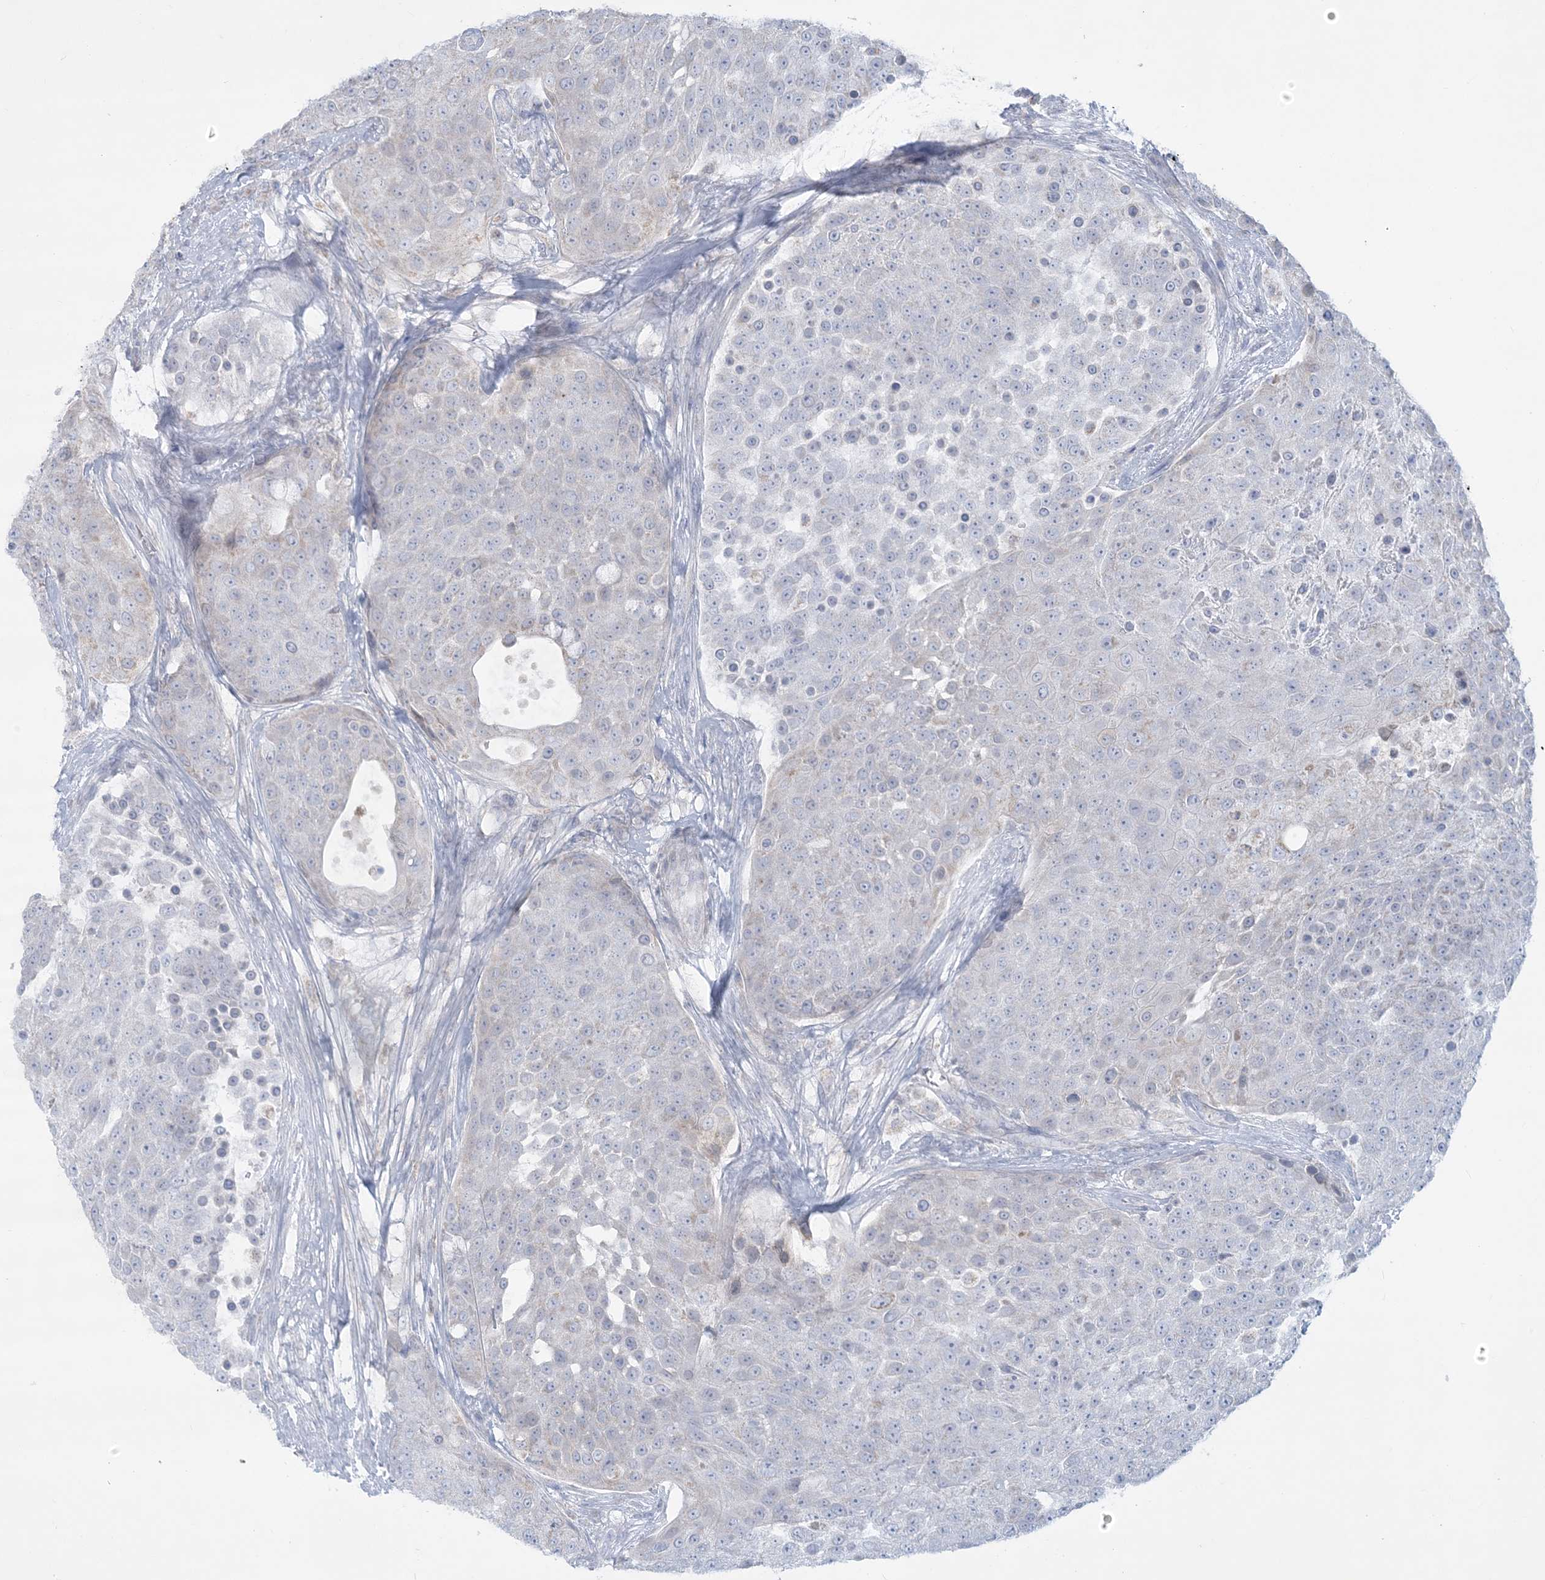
{"staining": {"intensity": "negative", "quantity": "none", "location": "none"}, "tissue": "urothelial cancer", "cell_type": "Tumor cells", "image_type": "cancer", "snomed": [{"axis": "morphology", "description": "Urothelial carcinoma, High grade"}, {"axis": "topography", "description": "Urinary bladder"}], "caption": "IHC micrograph of neoplastic tissue: human urothelial cancer stained with DAB (3,3'-diaminobenzidine) exhibits no significant protein expression in tumor cells.", "gene": "TBC1D7", "patient": {"sex": "female", "age": 63}}